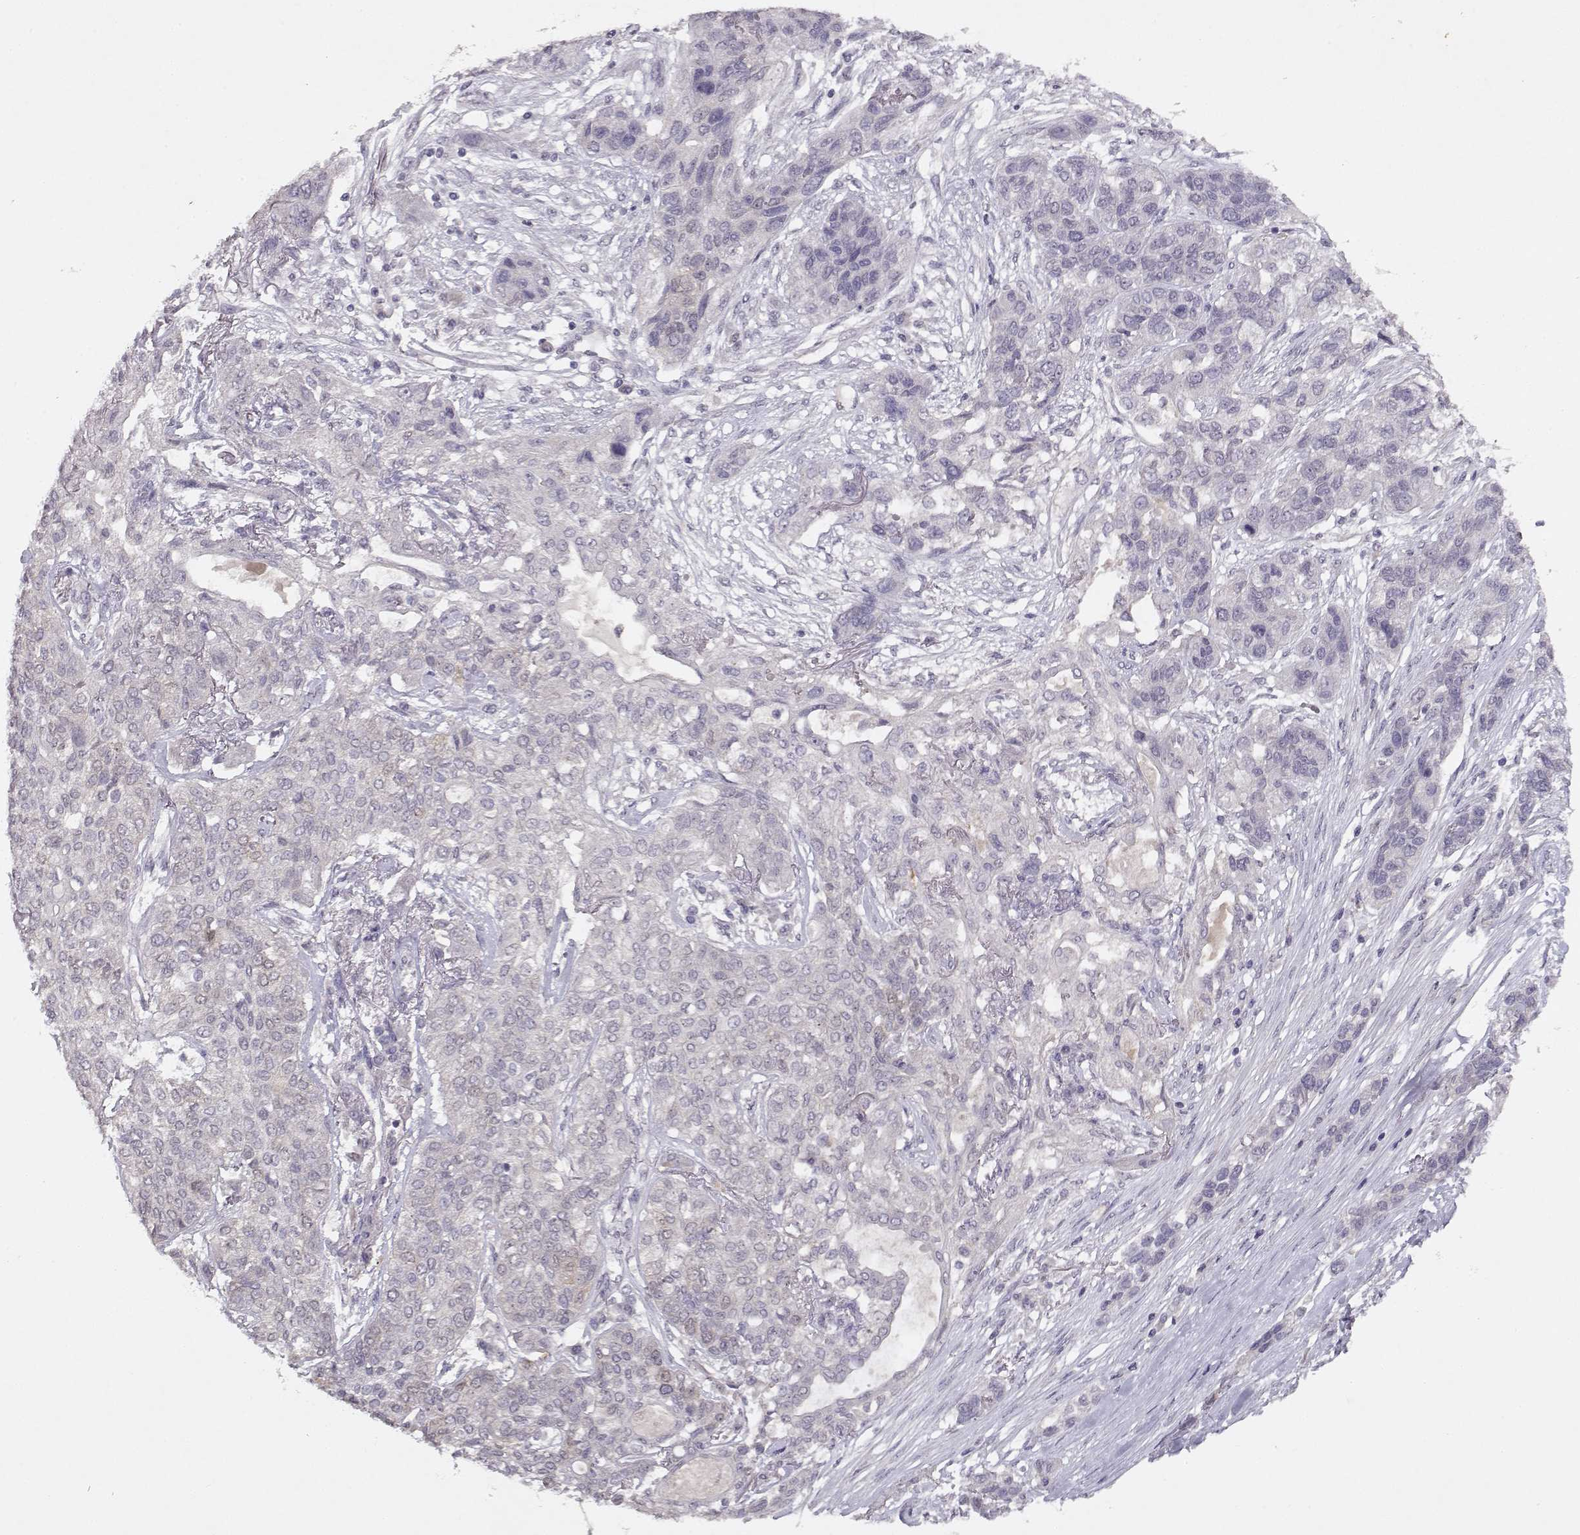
{"staining": {"intensity": "negative", "quantity": "none", "location": "none"}, "tissue": "lung cancer", "cell_type": "Tumor cells", "image_type": "cancer", "snomed": [{"axis": "morphology", "description": "Squamous cell carcinoma, NOS"}, {"axis": "topography", "description": "Lung"}], "caption": "Immunohistochemistry (IHC) micrograph of neoplastic tissue: squamous cell carcinoma (lung) stained with DAB (3,3'-diaminobenzidine) exhibits no significant protein expression in tumor cells. Nuclei are stained in blue.", "gene": "BMX", "patient": {"sex": "female", "age": 70}}